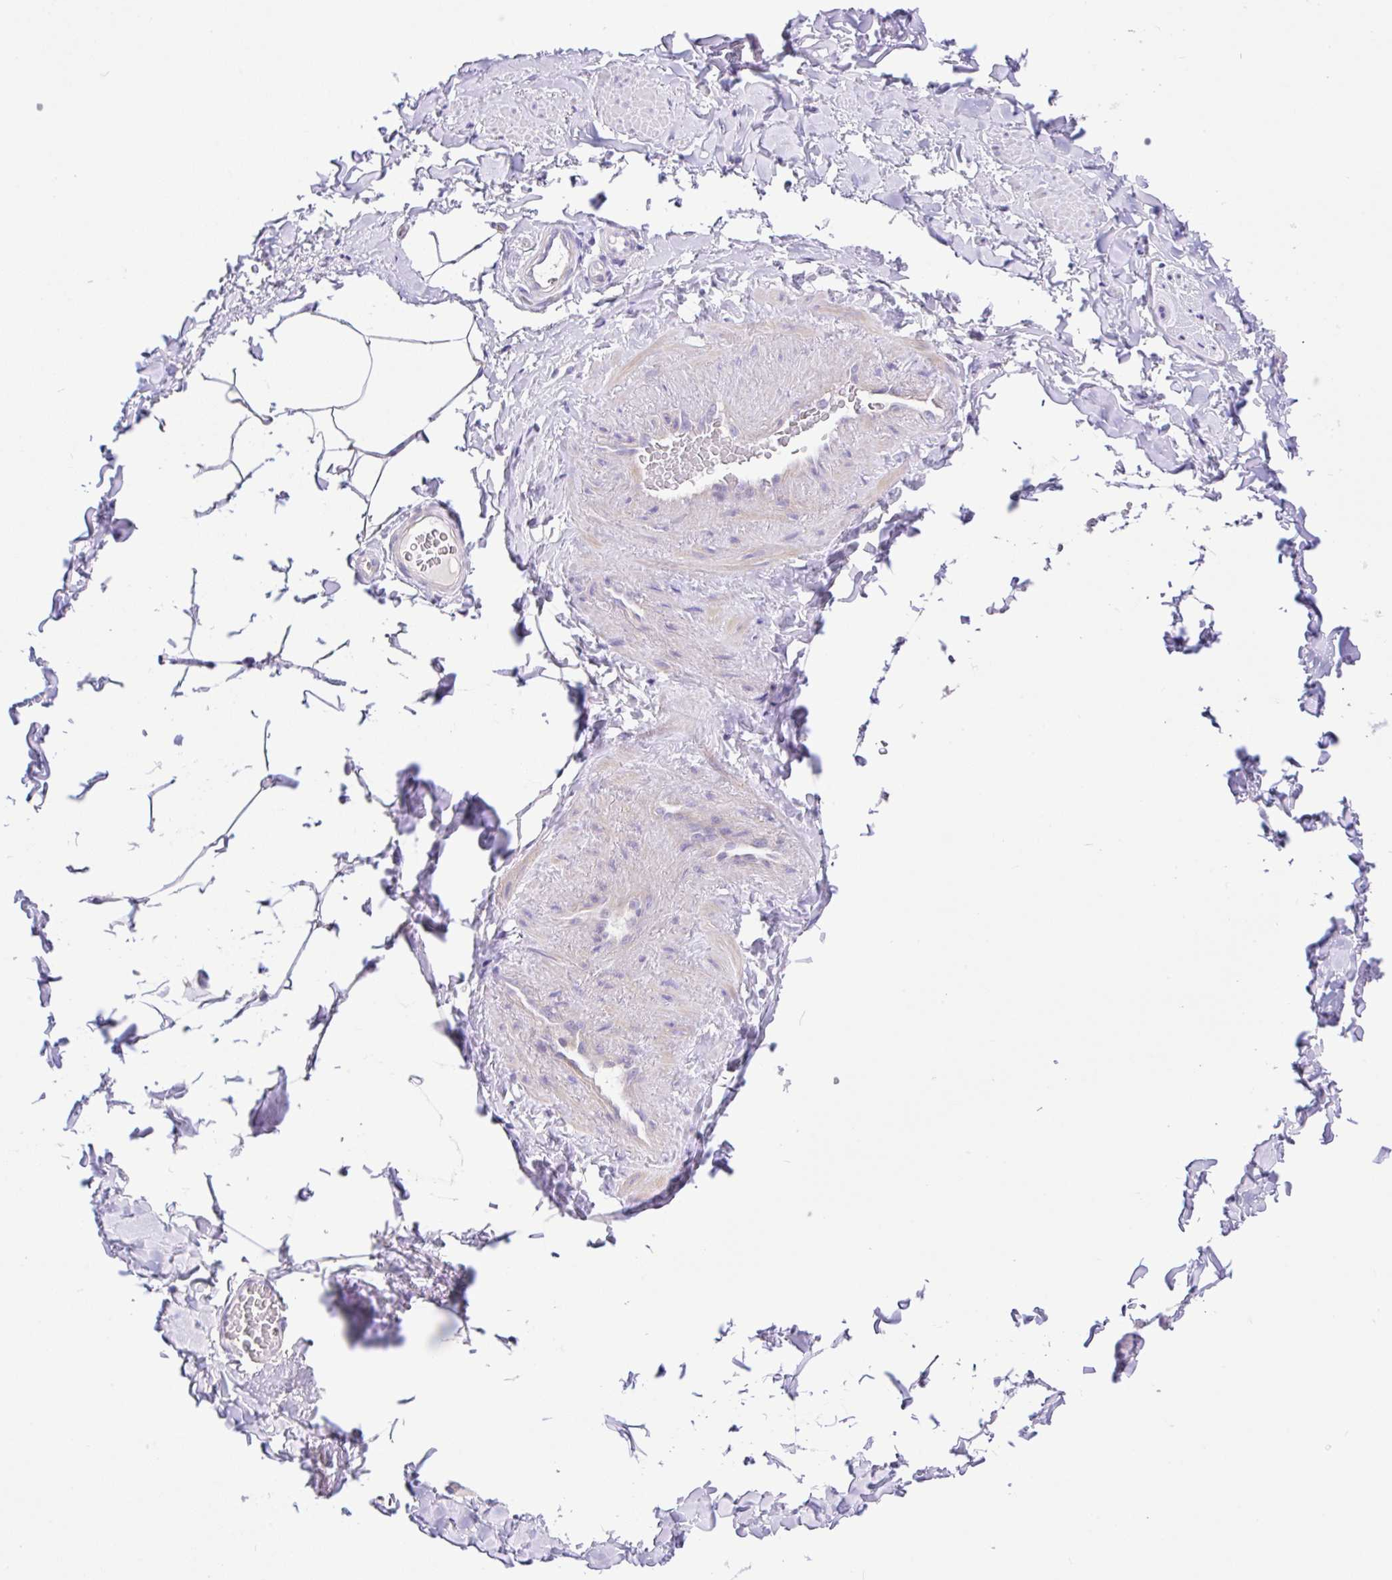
{"staining": {"intensity": "negative", "quantity": "none", "location": "none"}, "tissue": "adipose tissue", "cell_type": "Adipocytes", "image_type": "normal", "snomed": [{"axis": "morphology", "description": "Normal tissue, NOS"}, {"axis": "topography", "description": "Vascular tissue"}, {"axis": "topography", "description": "Peripheral nerve tissue"}], "caption": "This is an immunohistochemistry photomicrograph of normal adipose tissue. There is no positivity in adipocytes.", "gene": "ANO4", "patient": {"sex": "male", "age": 41}}